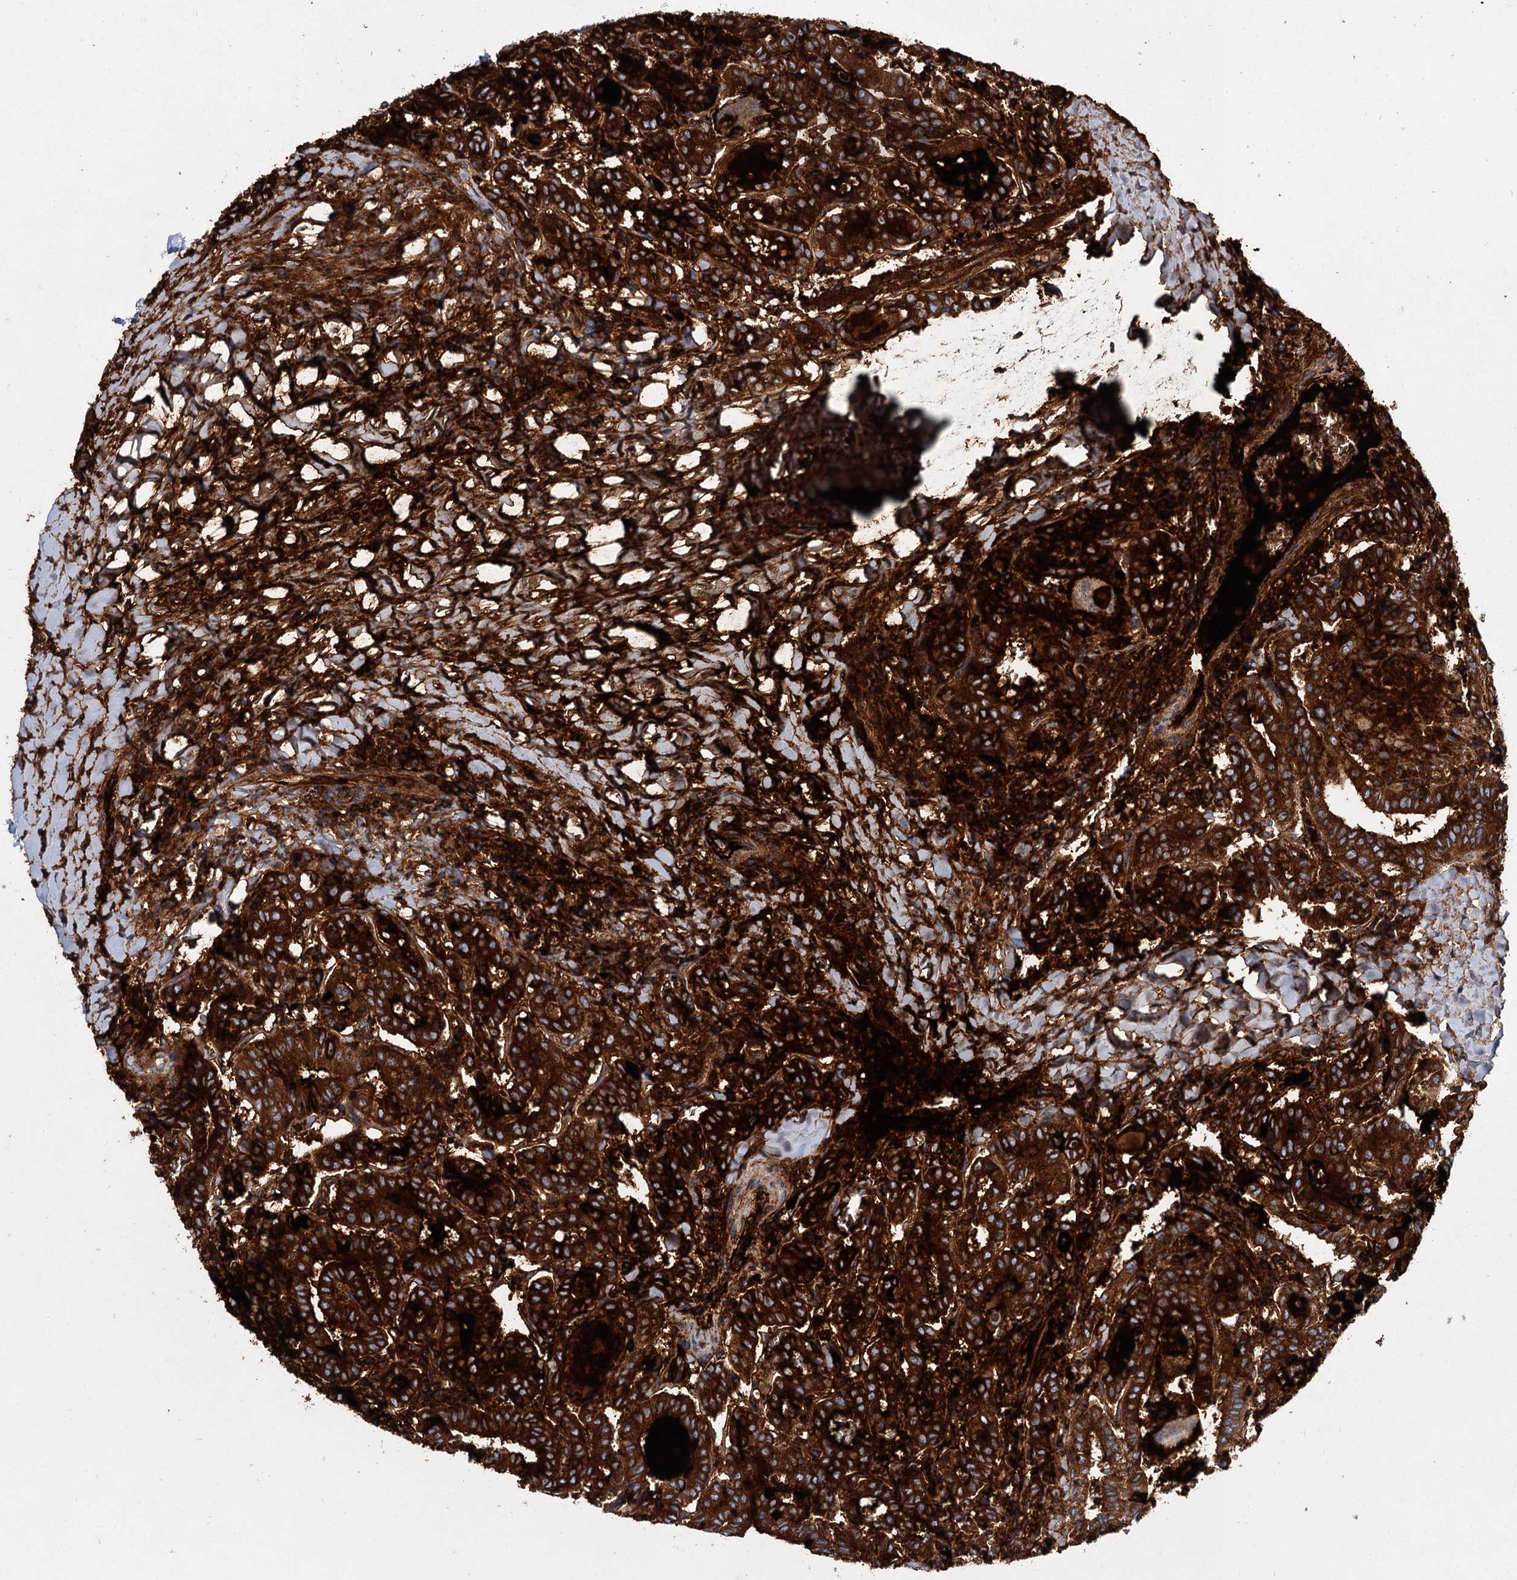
{"staining": {"intensity": "strong", "quantity": ">75%", "location": "cytoplasmic/membranous"}, "tissue": "thyroid cancer", "cell_type": "Tumor cells", "image_type": "cancer", "snomed": [{"axis": "morphology", "description": "Papillary adenocarcinoma, NOS"}, {"axis": "topography", "description": "Thyroid gland"}], "caption": "Immunohistochemistry image of human papillary adenocarcinoma (thyroid) stained for a protein (brown), which demonstrates high levels of strong cytoplasmic/membranous positivity in approximately >75% of tumor cells.", "gene": "UBASH3B", "patient": {"sex": "female", "age": 72}}